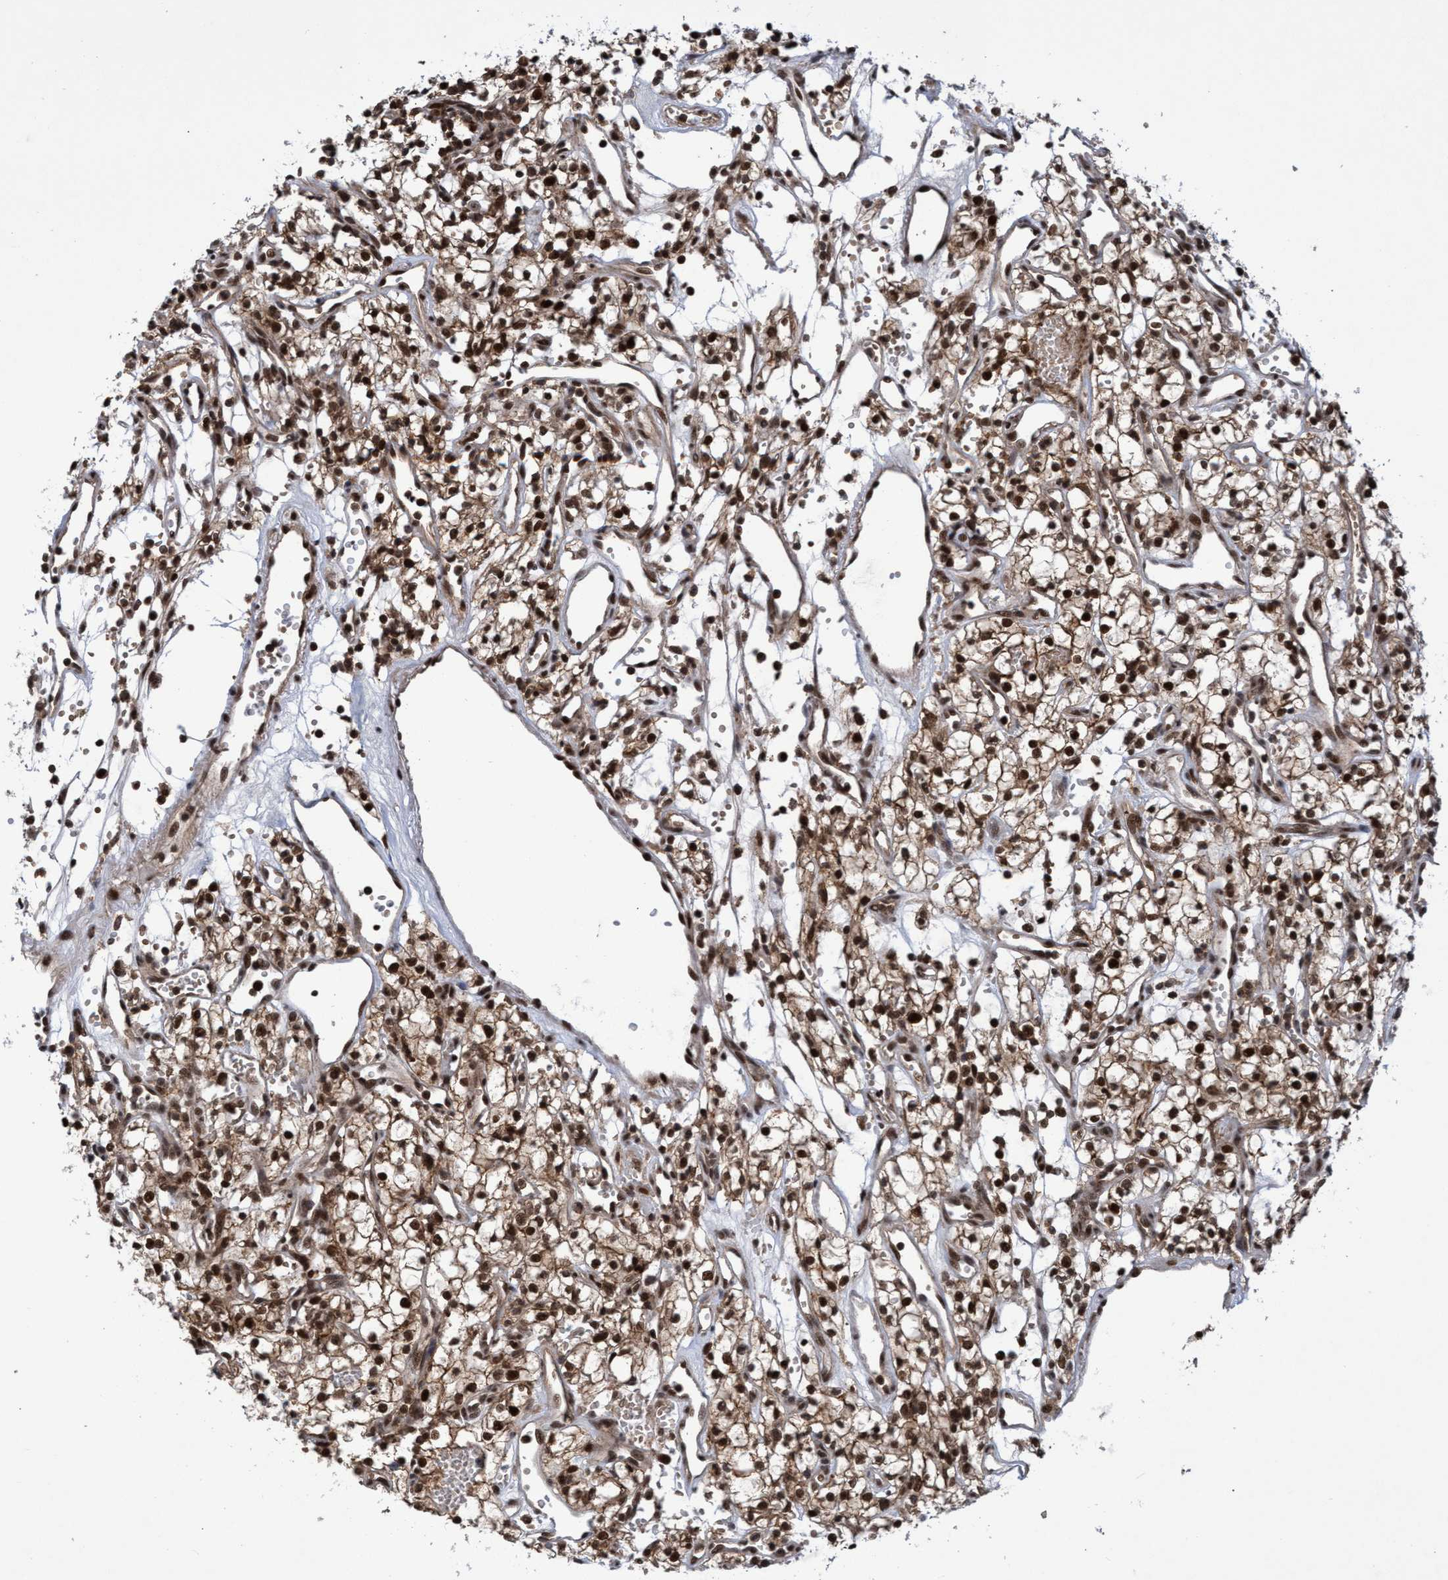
{"staining": {"intensity": "strong", "quantity": ">75%", "location": "cytoplasmic/membranous,nuclear"}, "tissue": "renal cancer", "cell_type": "Tumor cells", "image_type": "cancer", "snomed": [{"axis": "morphology", "description": "Adenocarcinoma, NOS"}, {"axis": "topography", "description": "Kidney"}], "caption": "A micrograph of human adenocarcinoma (renal) stained for a protein exhibits strong cytoplasmic/membranous and nuclear brown staining in tumor cells. The staining was performed using DAB (3,3'-diaminobenzidine) to visualize the protein expression in brown, while the nuclei were stained in blue with hematoxylin (Magnification: 20x).", "gene": "GTF2F1", "patient": {"sex": "male", "age": 59}}